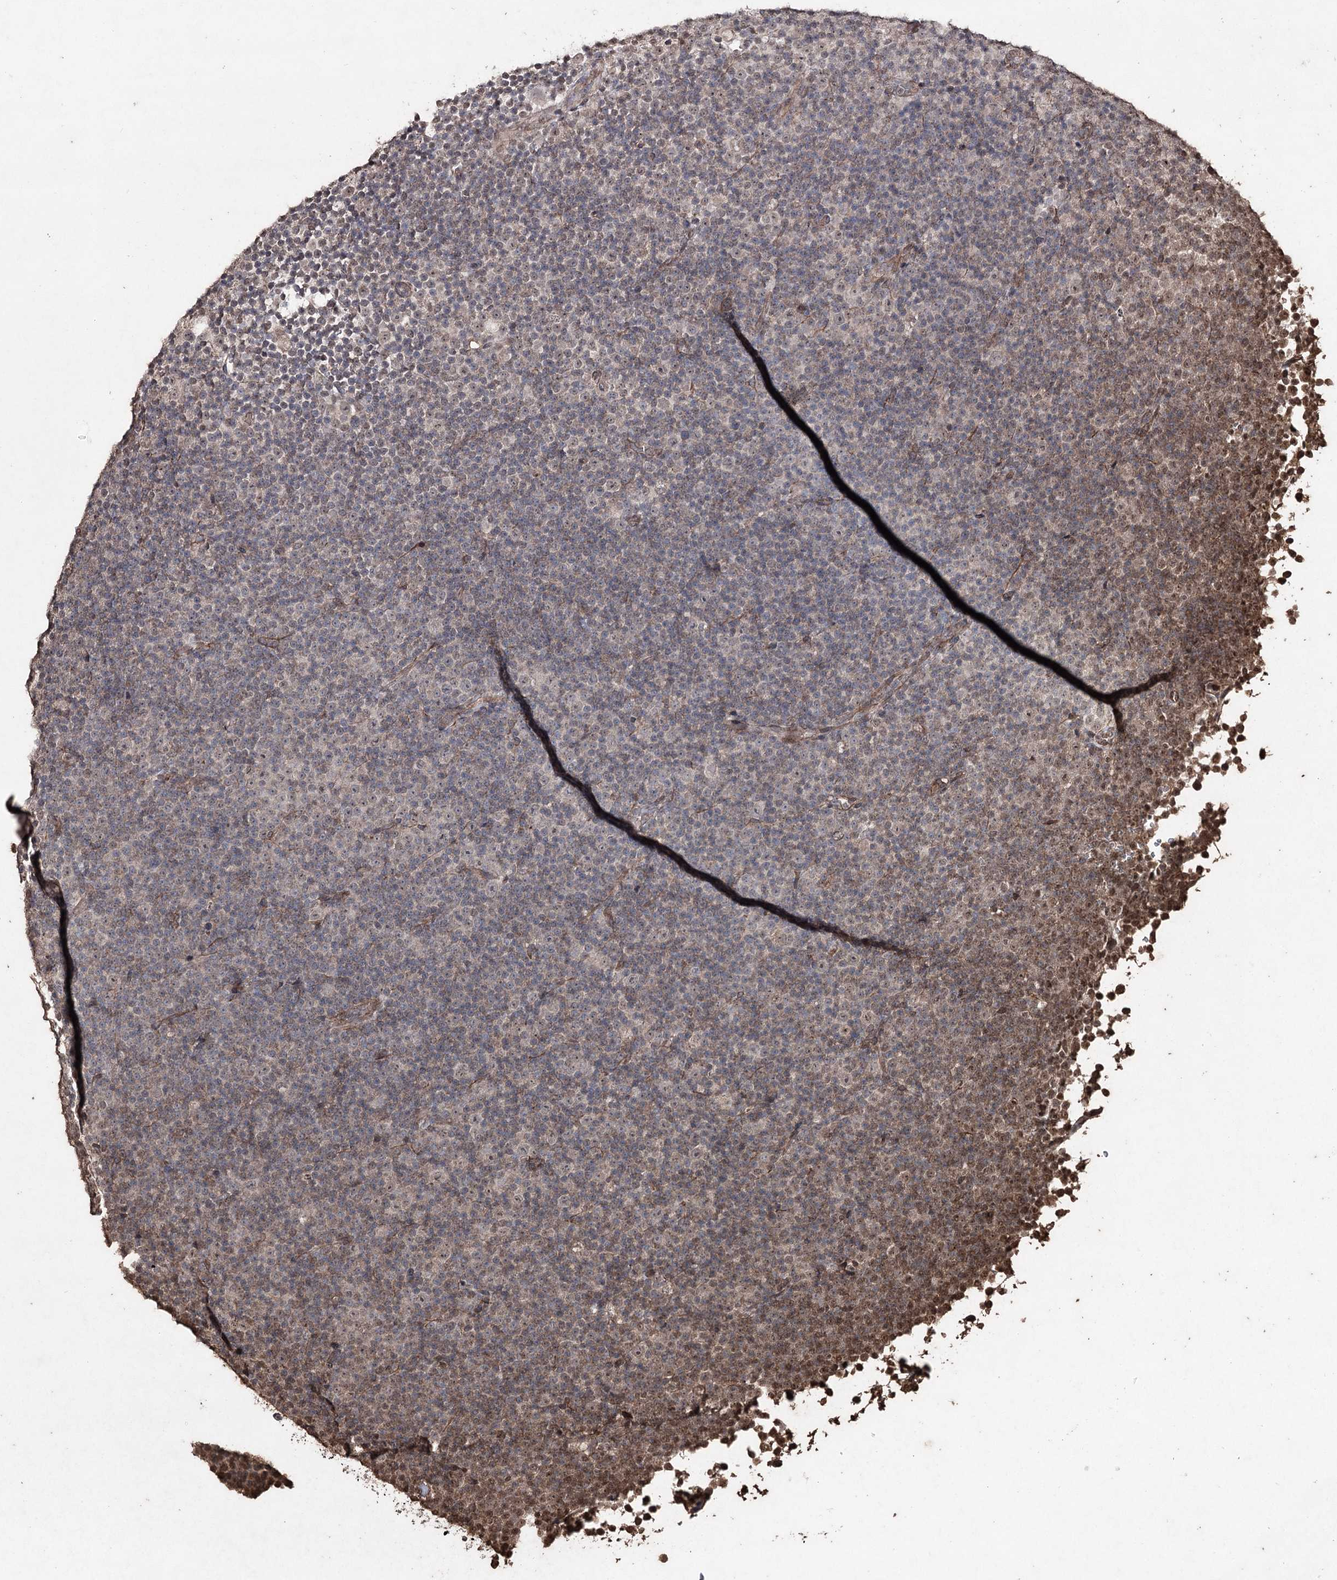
{"staining": {"intensity": "negative", "quantity": "none", "location": "none"}, "tissue": "lymphoma", "cell_type": "Tumor cells", "image_type": "cancer", "snomed": [{"axis": "morphology", "description": "Malignant lymphoma, non-Hodgkin's type, Low grade"}, {"axis": "topography", "description": "Lymph node"}], "caption": "DAB (3,3'-diaminobenzidine) immunohistochemical staining of human lymphoma exhibits no significant expression in tumor cells.", "gene": "ATG14", "patient": {"sex": "female", "age": 67}}